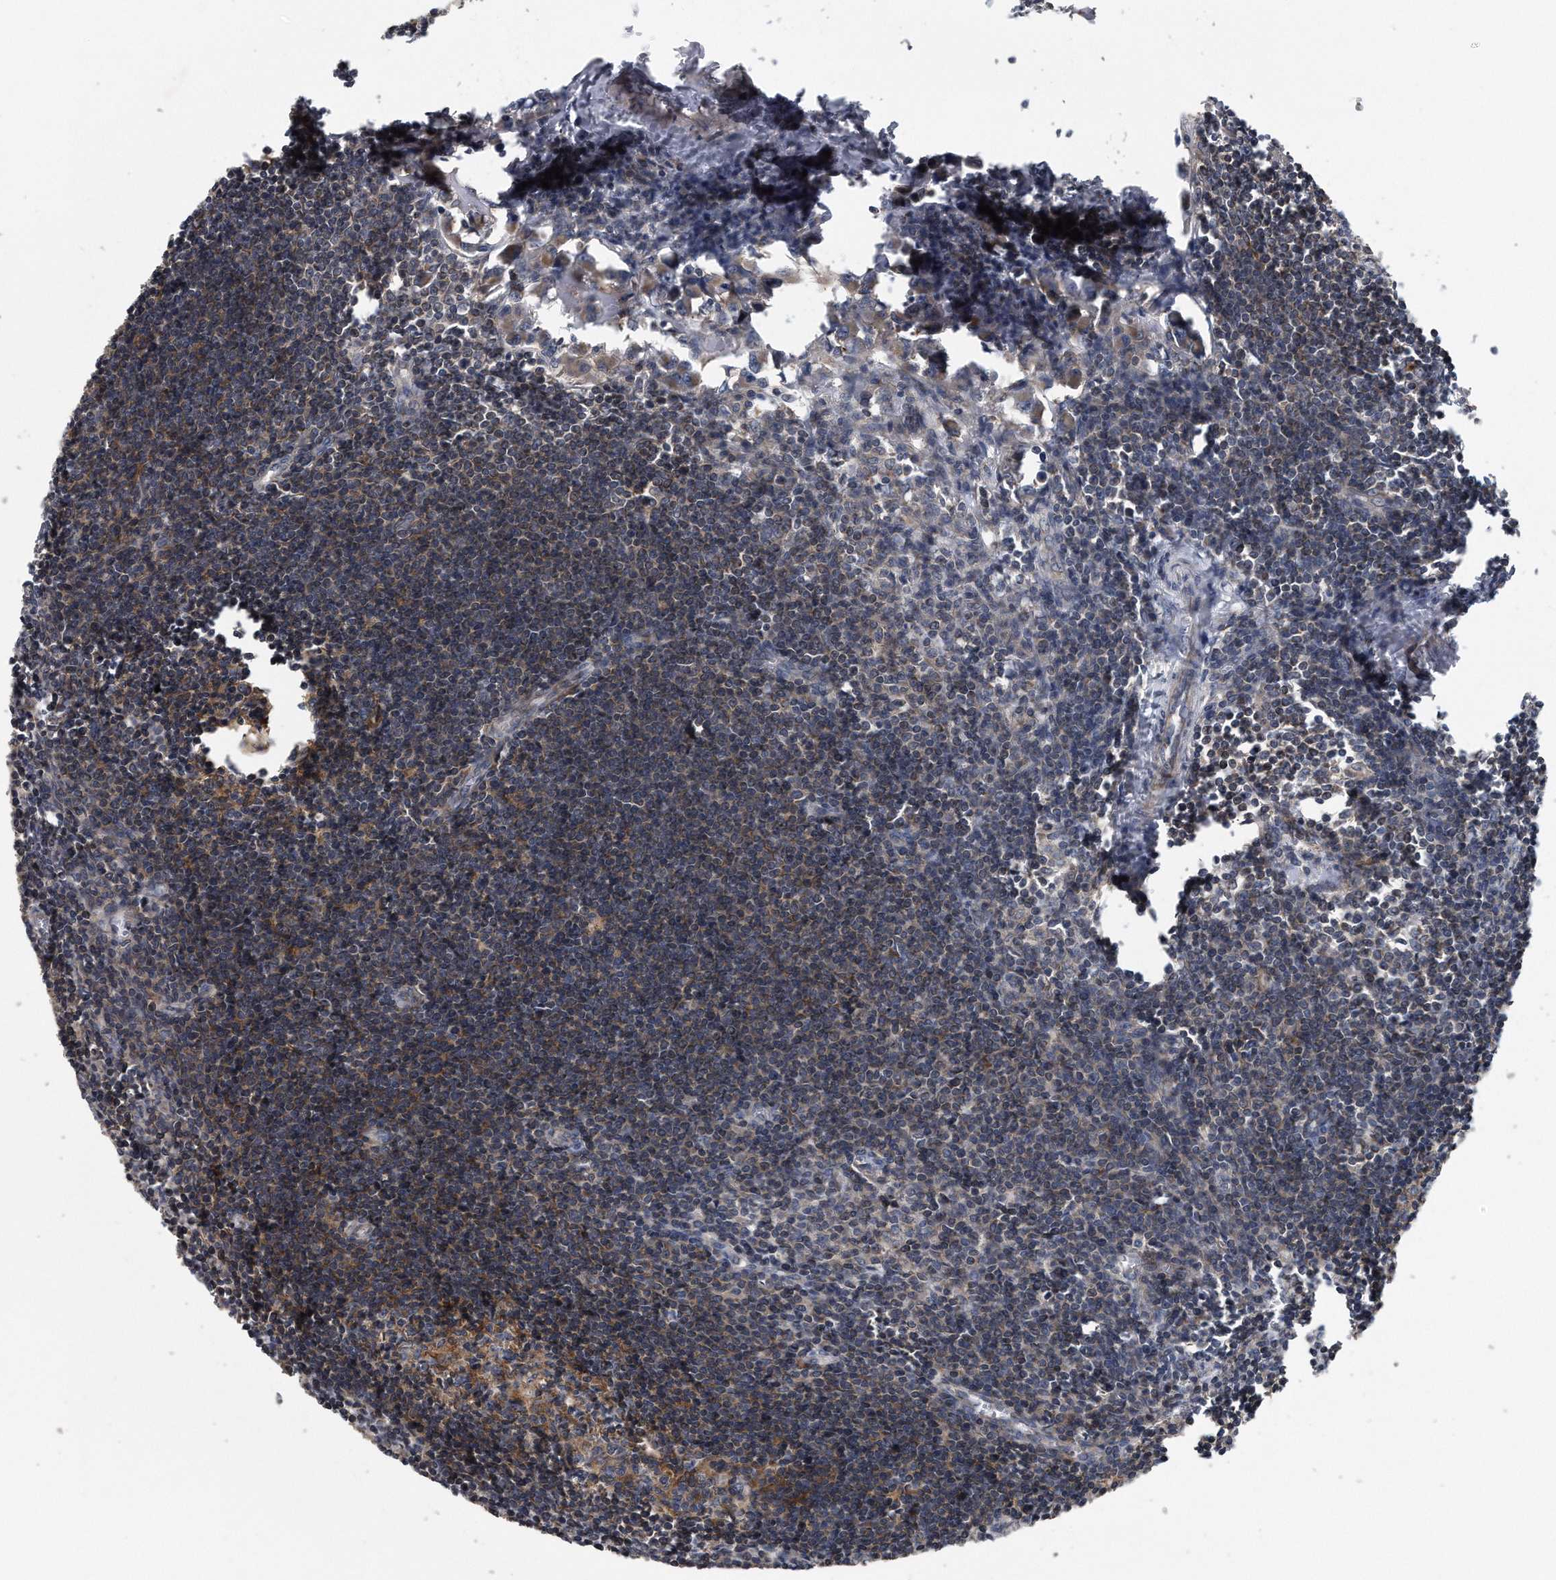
{"staining": {"intensity": "strong", "quantity": ">75%", "location": "cytoplasmic/membranous"}, "tissue": "lymph node", "cell_type": "Germinal center cells", "image_type": "normal", "snomed": [{"axis": "morphology", "description": "Normal tissue, NOS"}, {"axis": "morphology", "description": "Malignant melanoma, Metastatic site"}, {"axis": "topography", "description": "Lymph node"}], "caption": "Lymph node stained with immunohistochemistry (IHC) displays strong cytoplasmic/membranous staining in about >75% of germinal center cells. (DAB = brown stain, brightfield microscopy at high magnification).", "gene": "ALPK2", "patient": {"sex": "male", "age": 41}}